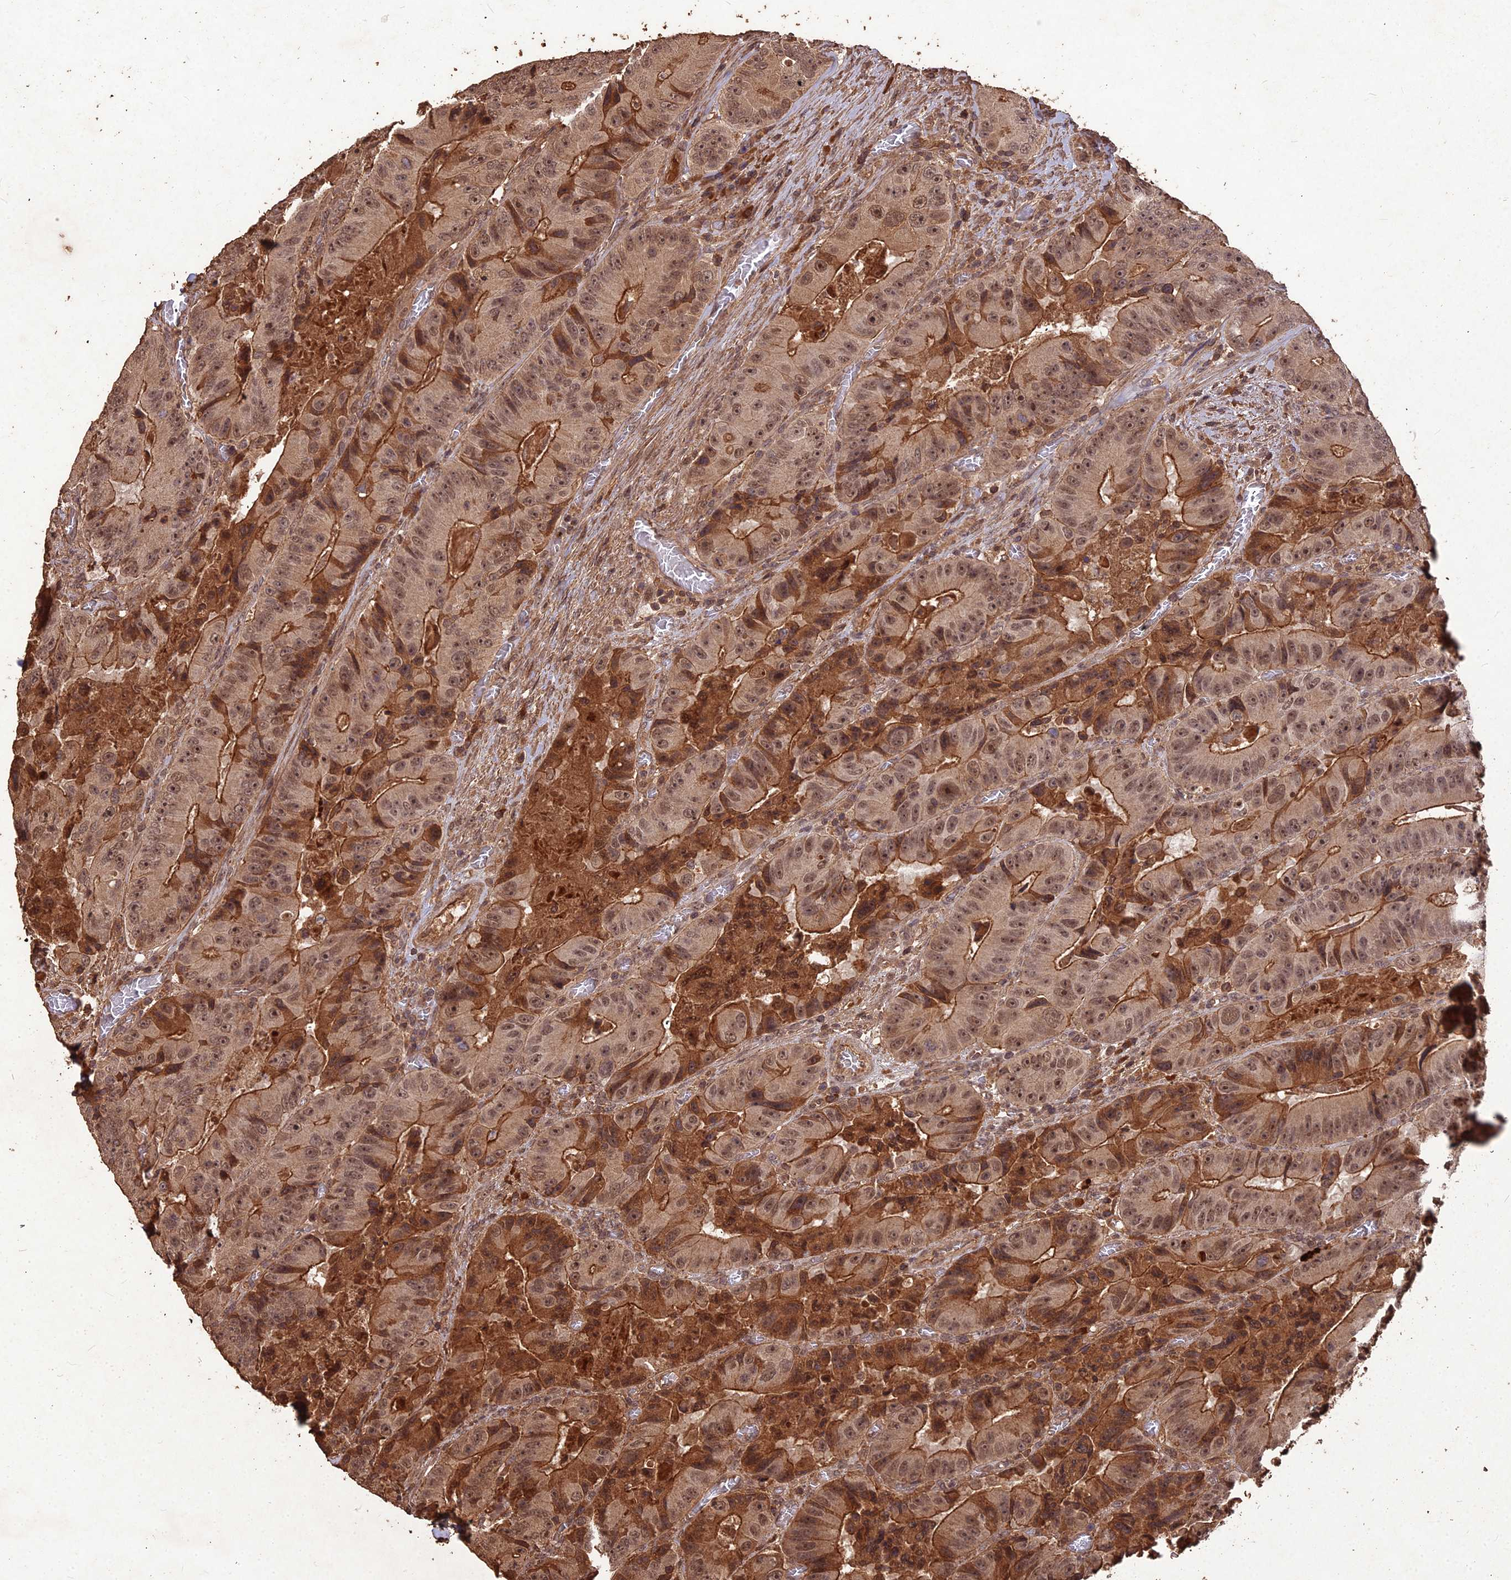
{"staining": {"intensity": "strong", "quantity": "25%-75%", "location": "cytoplasmic/membranous,nuclear"}, "tissue": "colorectal cancer", "cell_type": "Tumor cells", "image_type": "cancer", "snomed": [{"axis": "morphology", "description": "Adenocarcinoma, NOS"}, {"axis": "topography", "description": "Colon"}], "caption": "Approximately 25%-75% of tumor cells in human colorectal cancer show strong cytoplasmic/membranous and nuclear protein positivity as visualized by brown immunohistochemical staining.", "gene": "SYMPK", "patient": {"sex": "female", "age": 86}}